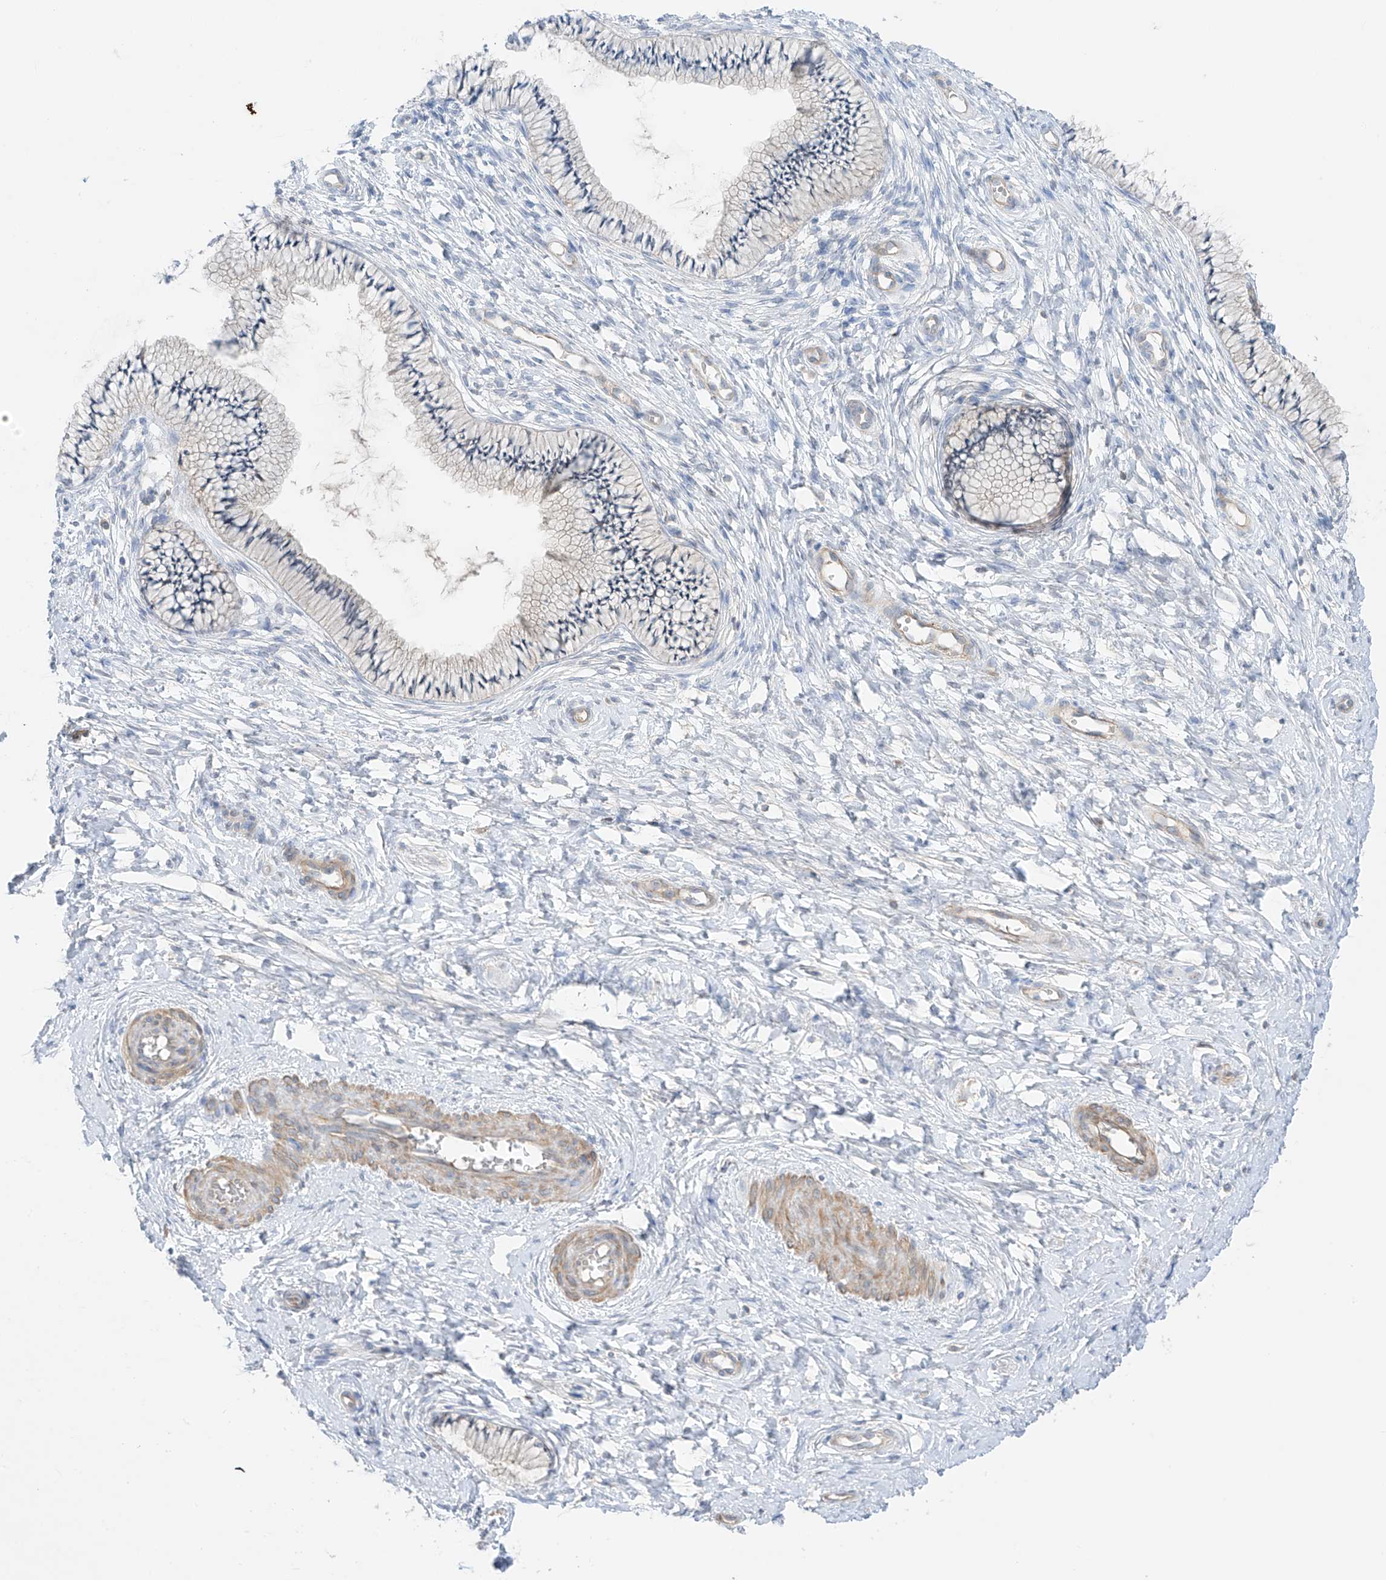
{"staining": {"intensity": "weak", "quantity": "<25%", "location": "cytoplasmic/membranous"}, "tissue": "cervix", "cell_type": "Glandular cells", "image_type": "normal", "snomed": [{"axis": "morphology", "description": "Normal tissue, NOS"}, {"axis": "topography", "description": "Cervix"}], "caption": "Human cervix stained for a protein using immunohistochemistry exhibits no positivity in glandular cells.", "gene": "TRMU", "patient": {"sex": "female", "age": 36}}